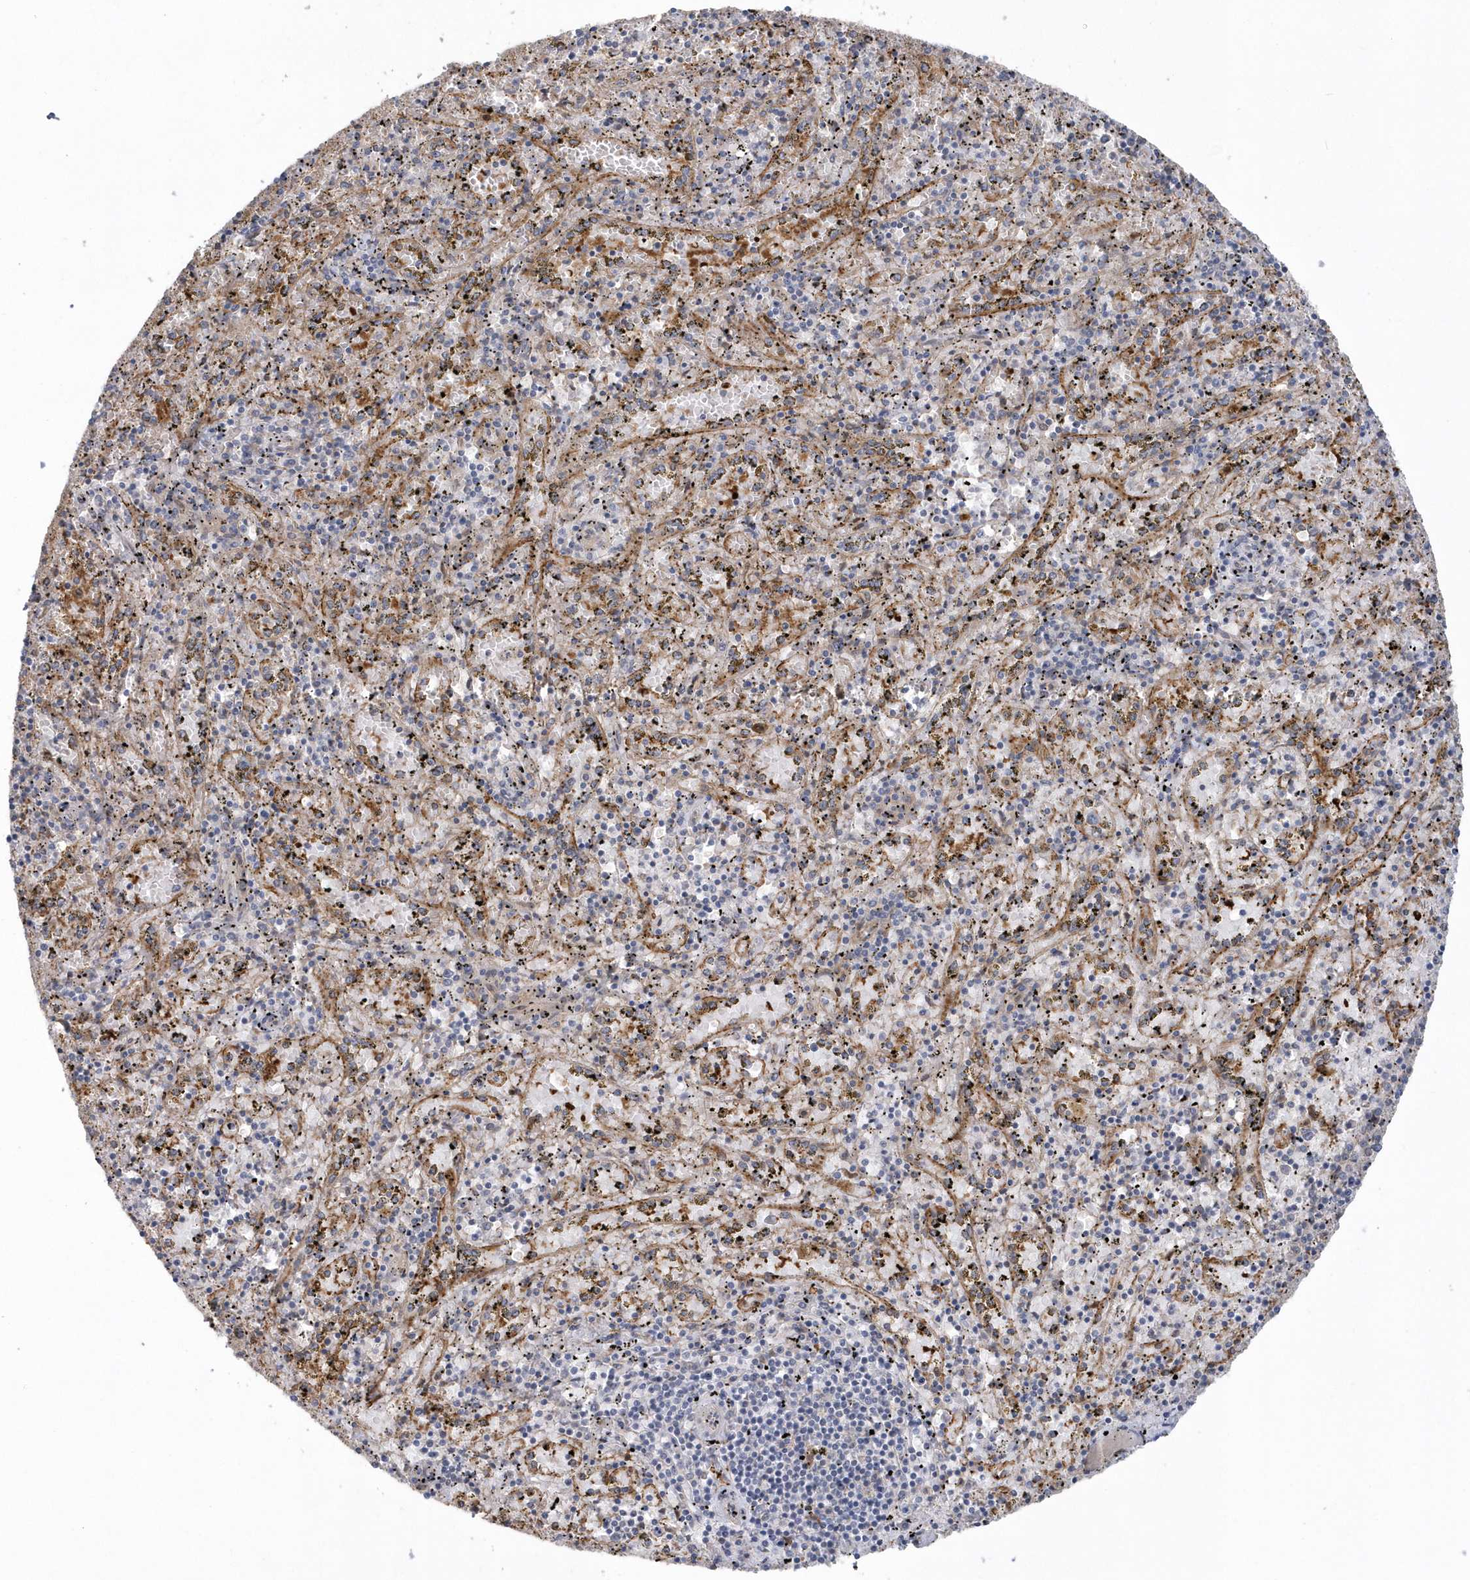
{"staining": {"intensity": "negative", "quantity": "none", "location": "none"}, "tissue": "spleen", "cell_type": "Cells in red pulp", "image_type": "normal", "snomed": [{"axis": "morphology", "description": "Normal tissue, NOS"}, {"axis": "topography", "description": "Spleen"}], "caption": "This image is of benign spleen stained with immunohistochemistry to label a protein in brown with the nuclei are counter-stained blue. There is no staining in cells in red pulp.", "gene": "RAI14", "patient": {"sex": "male", "age": 11}}